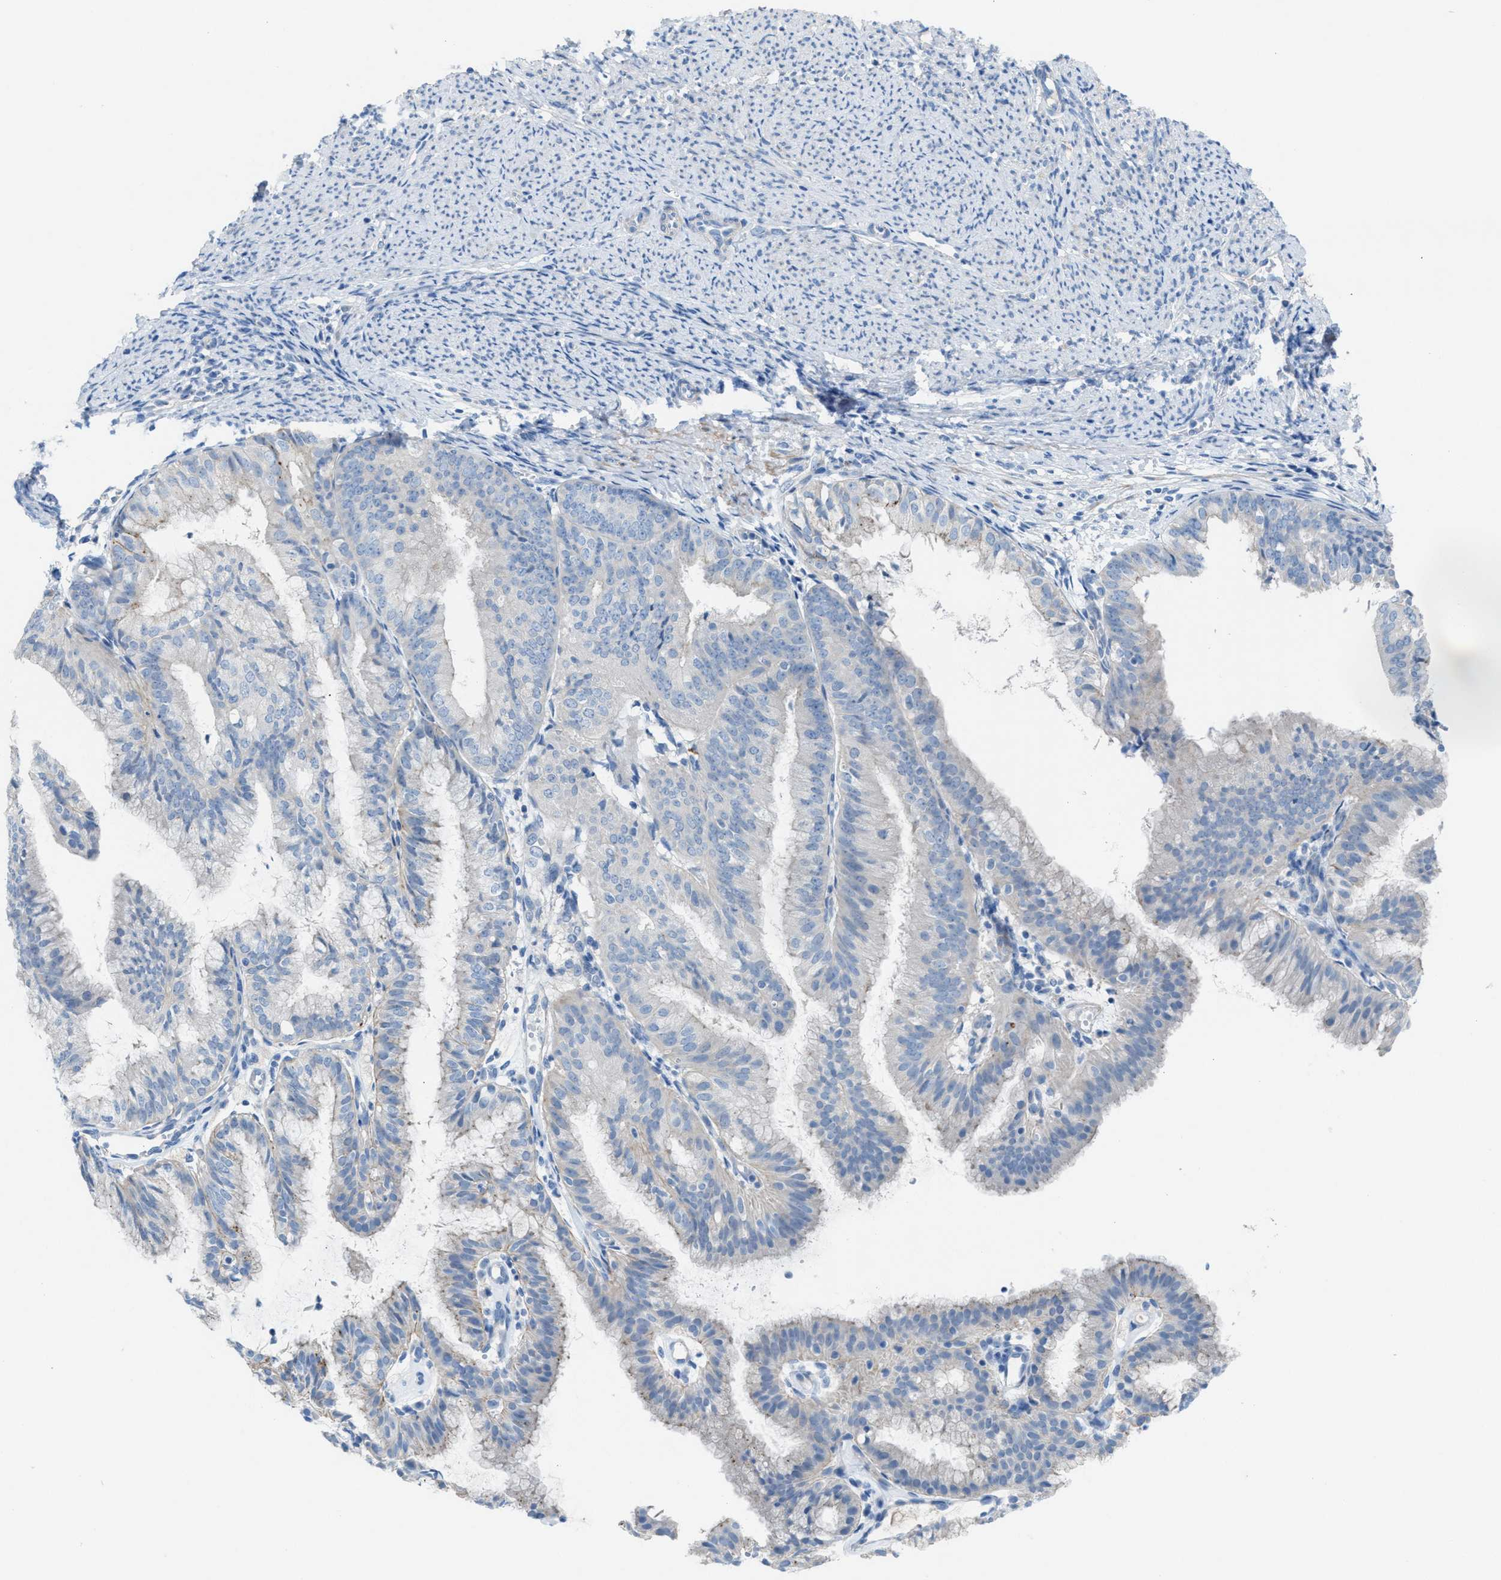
{"staining": {"intensity": "negative", "quantity": "none", "location": "none"}, "tissue": "endometrial cancer", "cell_type": "Tumor cells", "image_type": "cancer", "snomed": [{"axis": "morphology", "description": "Adenocarcinoma, NOS"}, {"axis": "topography", "description": "Endometrium"}], "caption": "The image shows no staining of tumor cells in endometrial cancer.", "gene": "ASPA", "patient": {"sex": "female", "age": 63}}